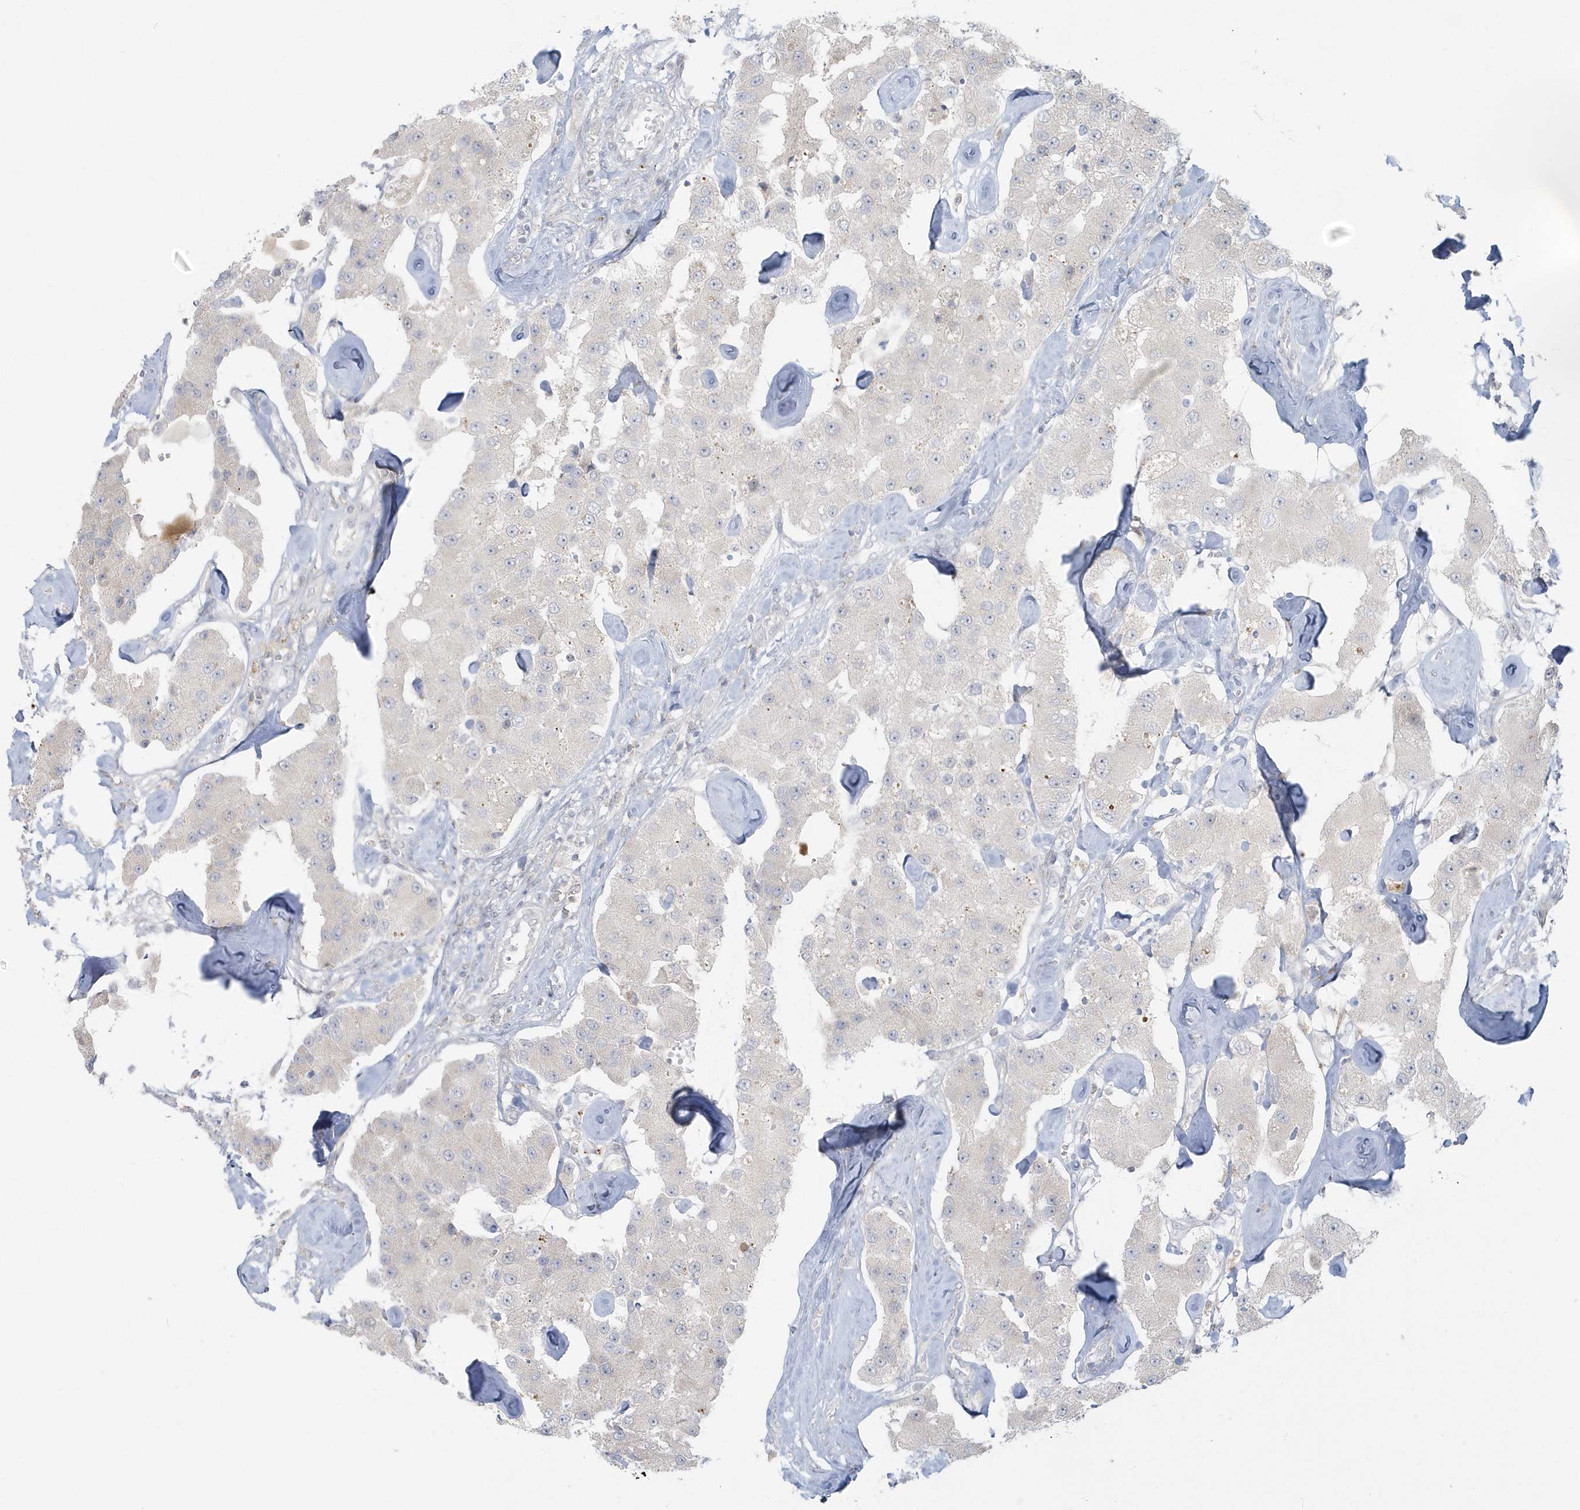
{"staining": {"intensity": "negative", "quantity": "none", "location": "none"}, "tissue": "carcinoid", "cell_type": "Tumor cells", "image_type": "cancer", "snomed": [{"axis": "morphology", "description": "Carcinoid, malignant, NOS"}, {"axis": "topography", "description": "Pancreas"}], "caption": "This image is of carcinoid stained with IHC to label a protein in brown with the nuclei are counter-stained blue. There is no positivity in tumor cells.", "gene": "BLTP3A", "patient": {"sex": "male", "age": 41}}